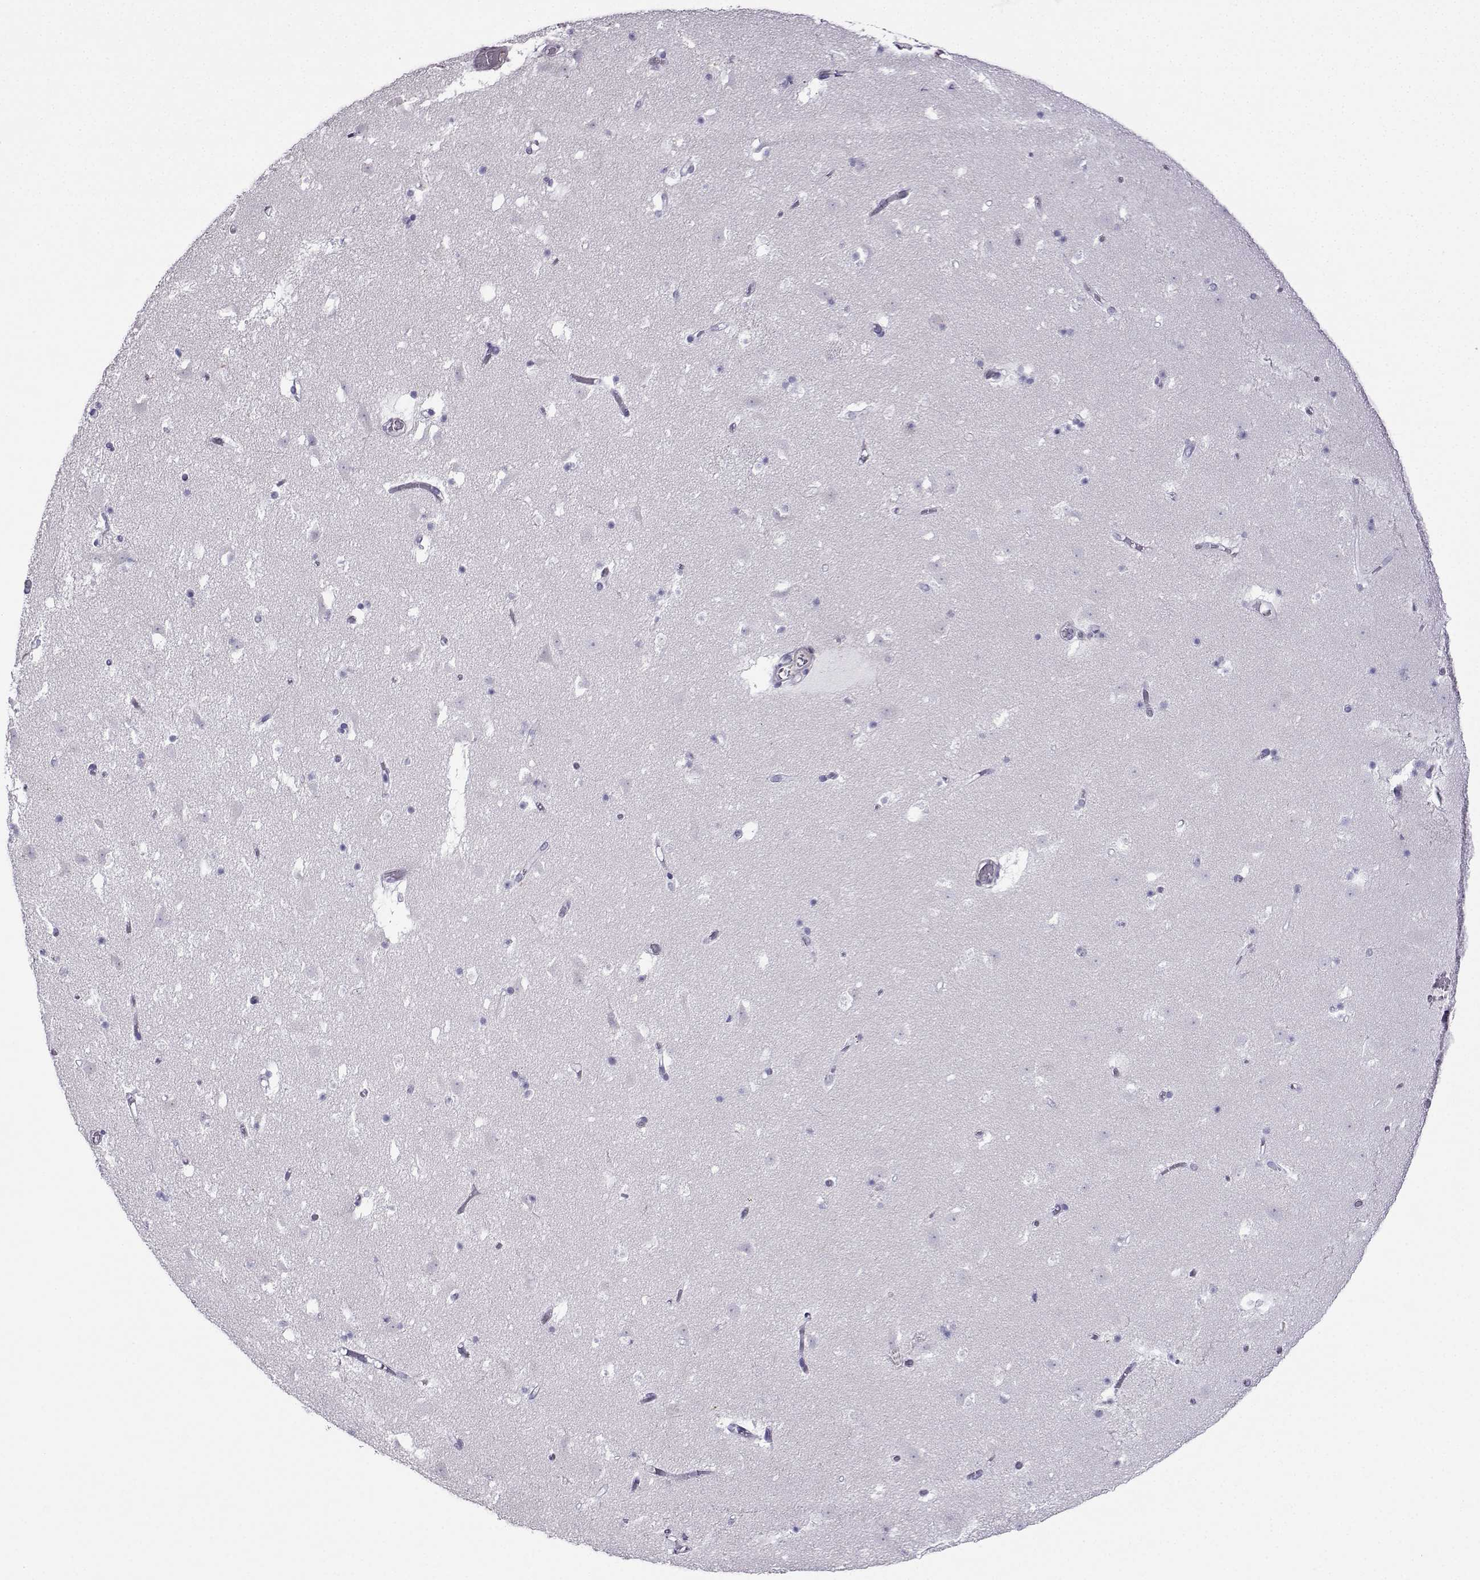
{"staining": {"intensity": "negative", "quantity": "none", "location": "none"}, "tissue": "caudate", "cell_type": "Glial cells", "image_type": "normal", "snomed": [{"axis": "morphology", "description": "Normal tissue, NOS"}, {"axis": "topography", "description": "Lateral ventricle wall"}], "caption": "This image is of normal caudate stained with IHC to label a protein in brown with the nuclei are counter-stained blue. There is no expression in glial cells.", "gene": "KIF17", "patient": {"sex": "female", "age": 42}}